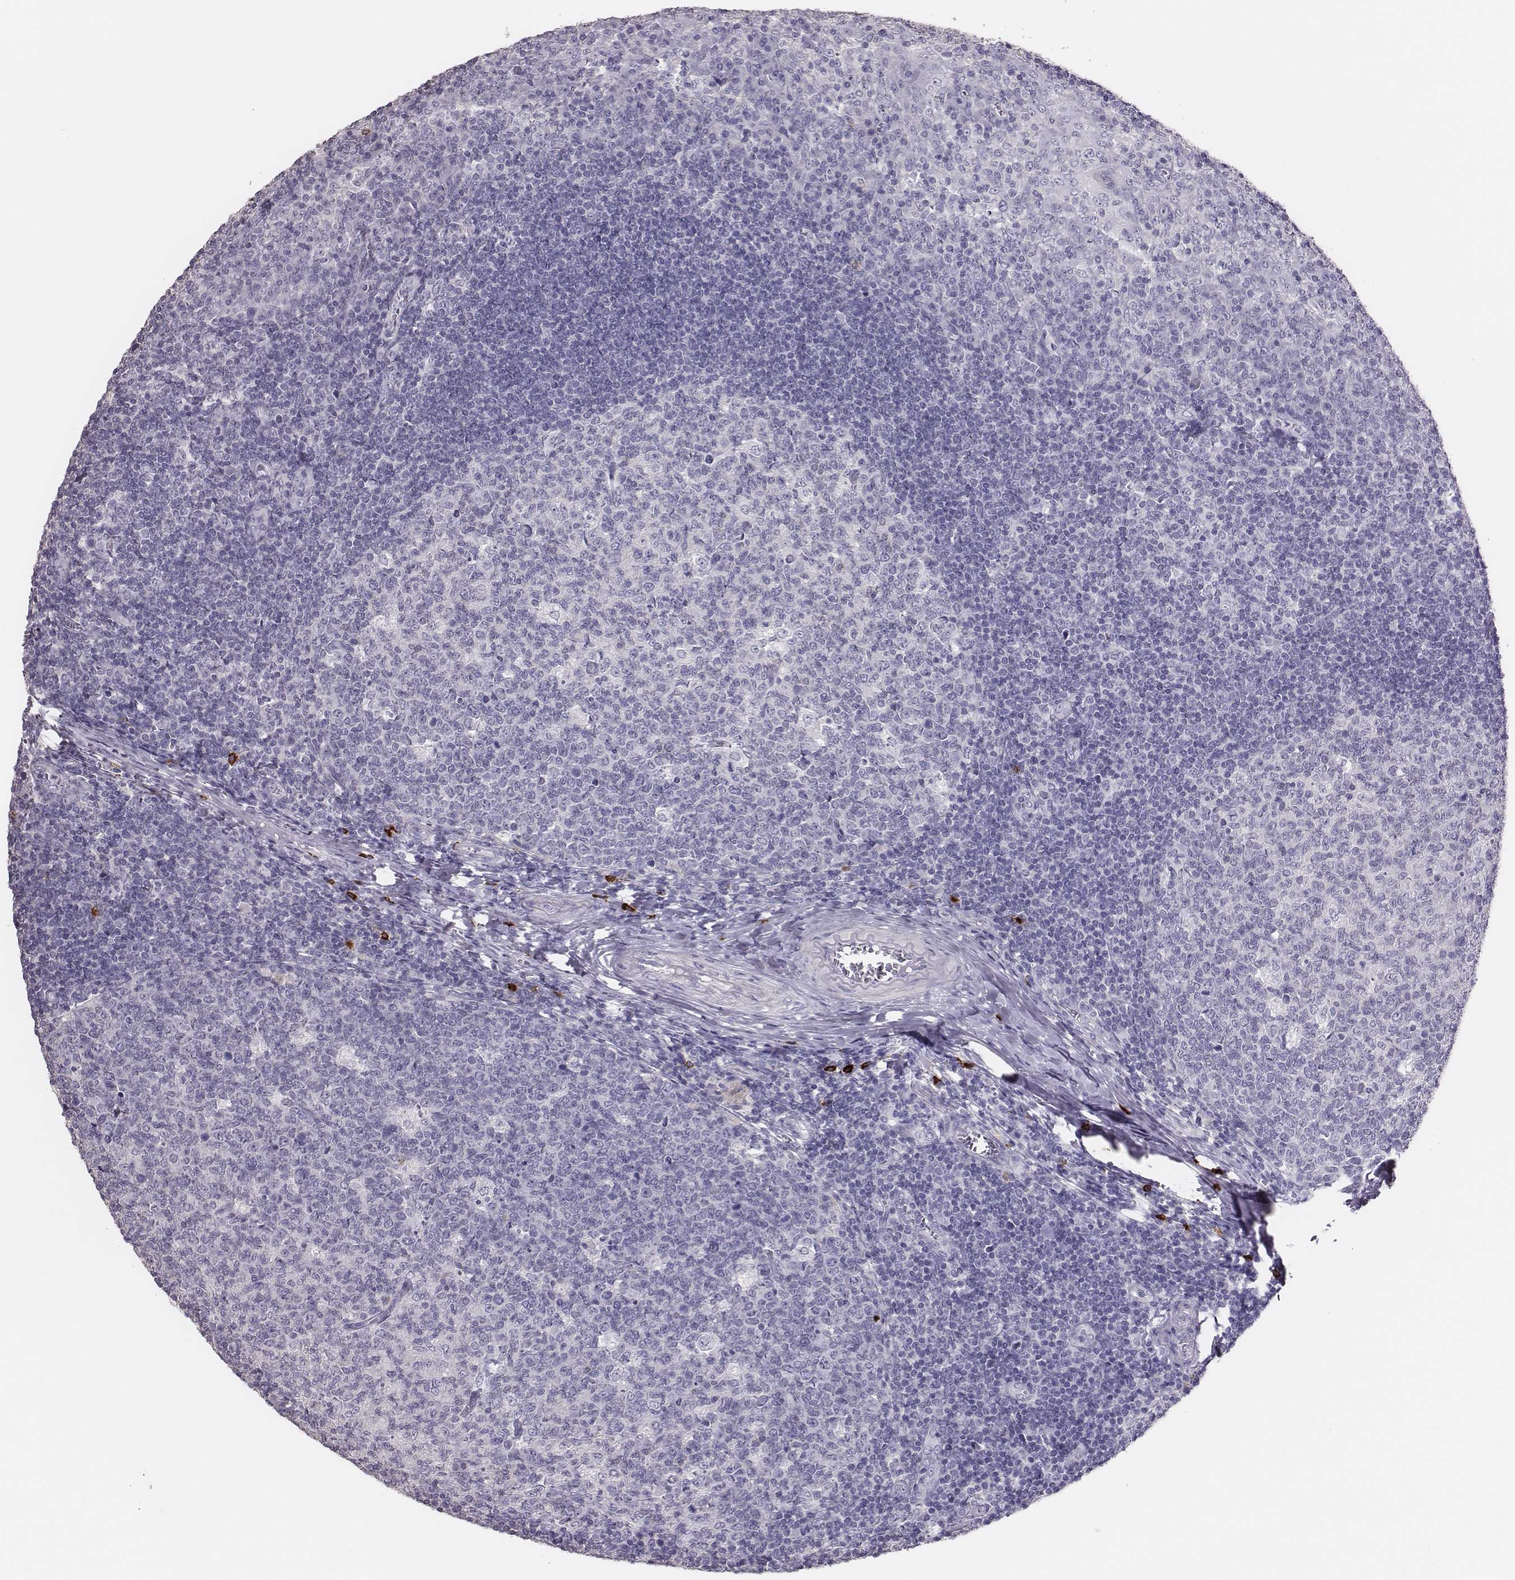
{"staining": {"intensity": "negative", "quantity": "none", "location": "none"}, "tissue": "tonsil", "cell_type": "Germinal center cells", "image_type": "normal", "snomed": [{"axis": "morphology", "description": "Normal tissue, NOS"}, {"axis": "topography", "description": "Tonsil"}], "caption": "The histopathology image demonstrates no significant staining in germinal center cells of tonsil.", "gene": "P2RY10", "patient": {"sex": "female", "age": 13}}